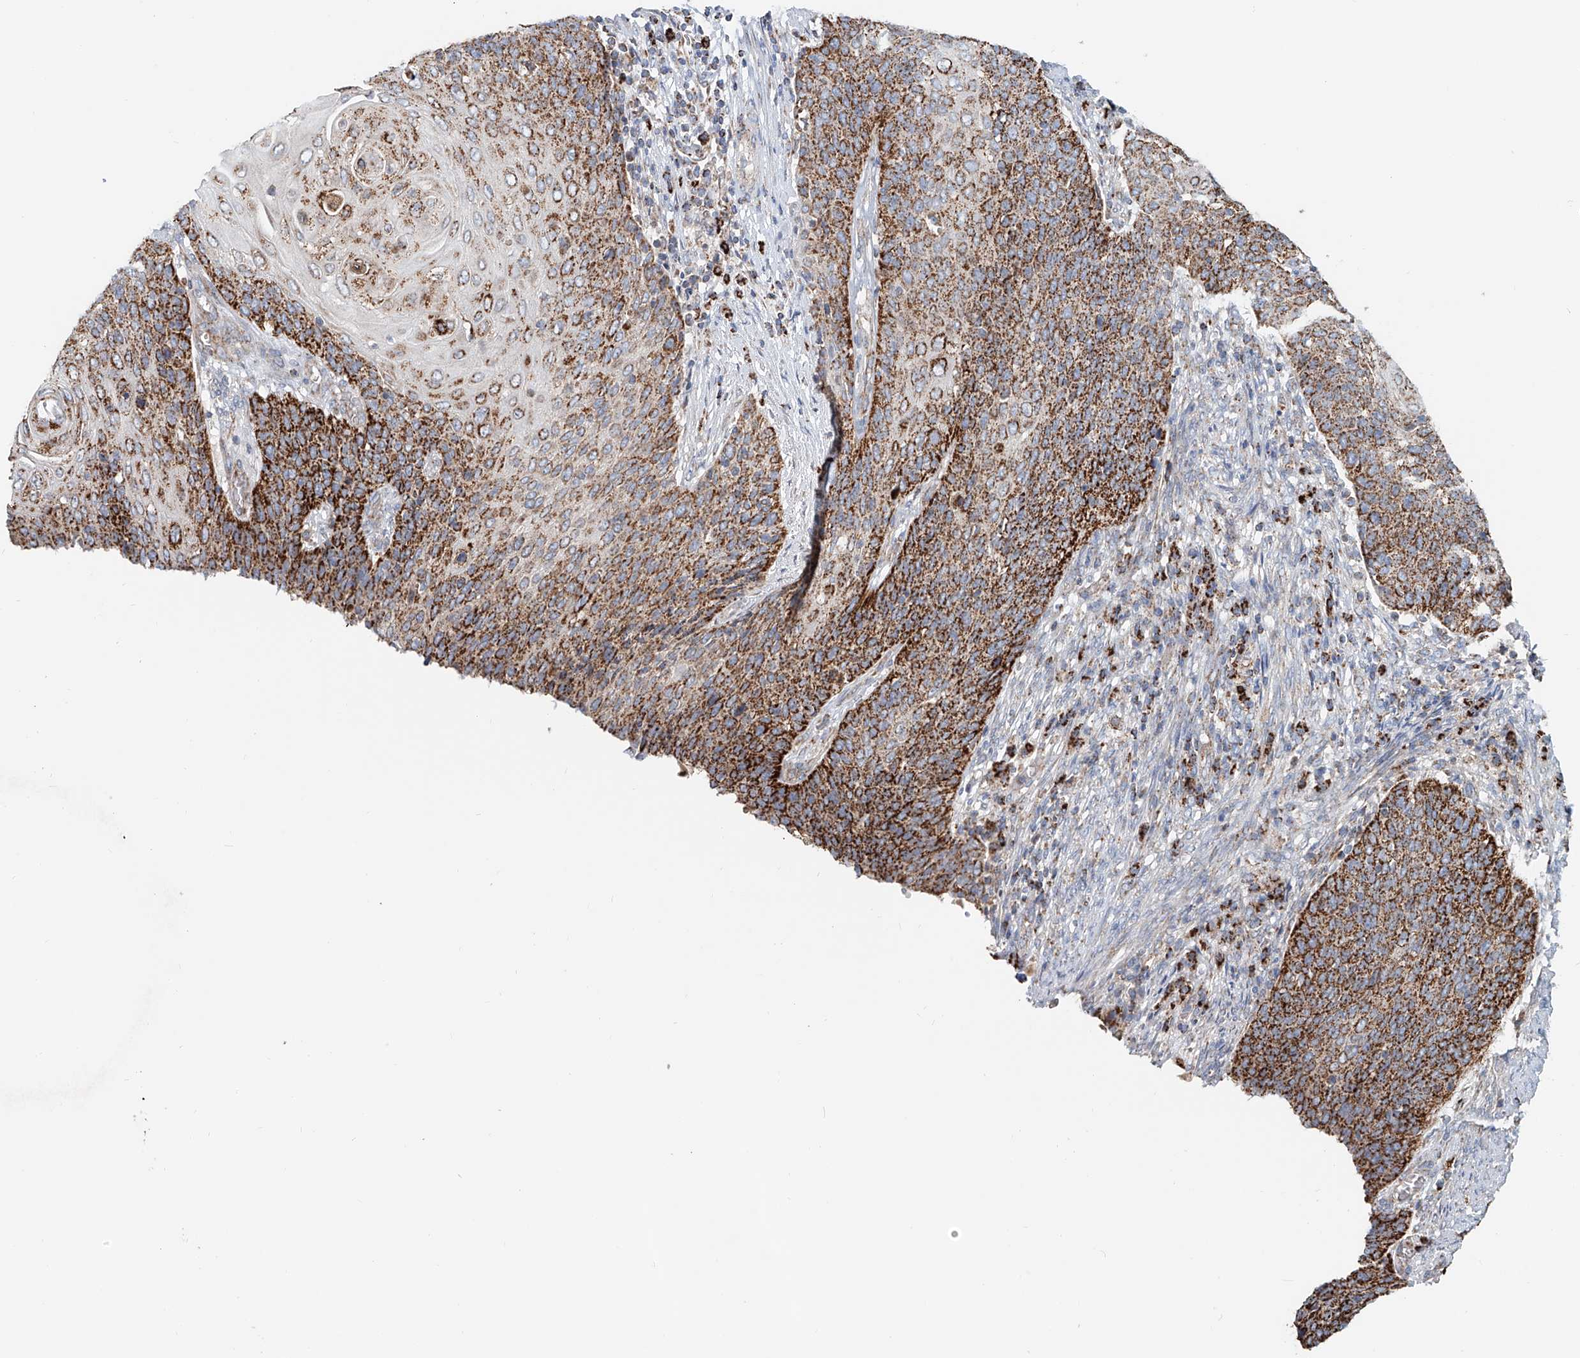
{"staining": {"intensity": "strong", "quantity": ">75%", "location": "cytoplasmic/membranous"}, "tissue": "cervical cancer", "cell_type": "Tumor cells", "image_type": "cancer", "snomed": [{"axis": "morphology", "description": "Squamous cell carcinoma, NOS"}, {"axis": "topography", "description": "Cervix"}], "caption": "Immunohistochemistry of human squamous cell carcinoma (cervical) displays high levels of strong cytoplasmic/membranous staining in about >75% of tumor cells. The staining was performed using DAB (3,3'-diaminobenzidine) to visualize the protein expression in brown, while the nuclei were stained in blue with hematoxylin (Magnification: 20x).", "gene": "CARD10", "patient": {"sex": "female", "age": 39}}